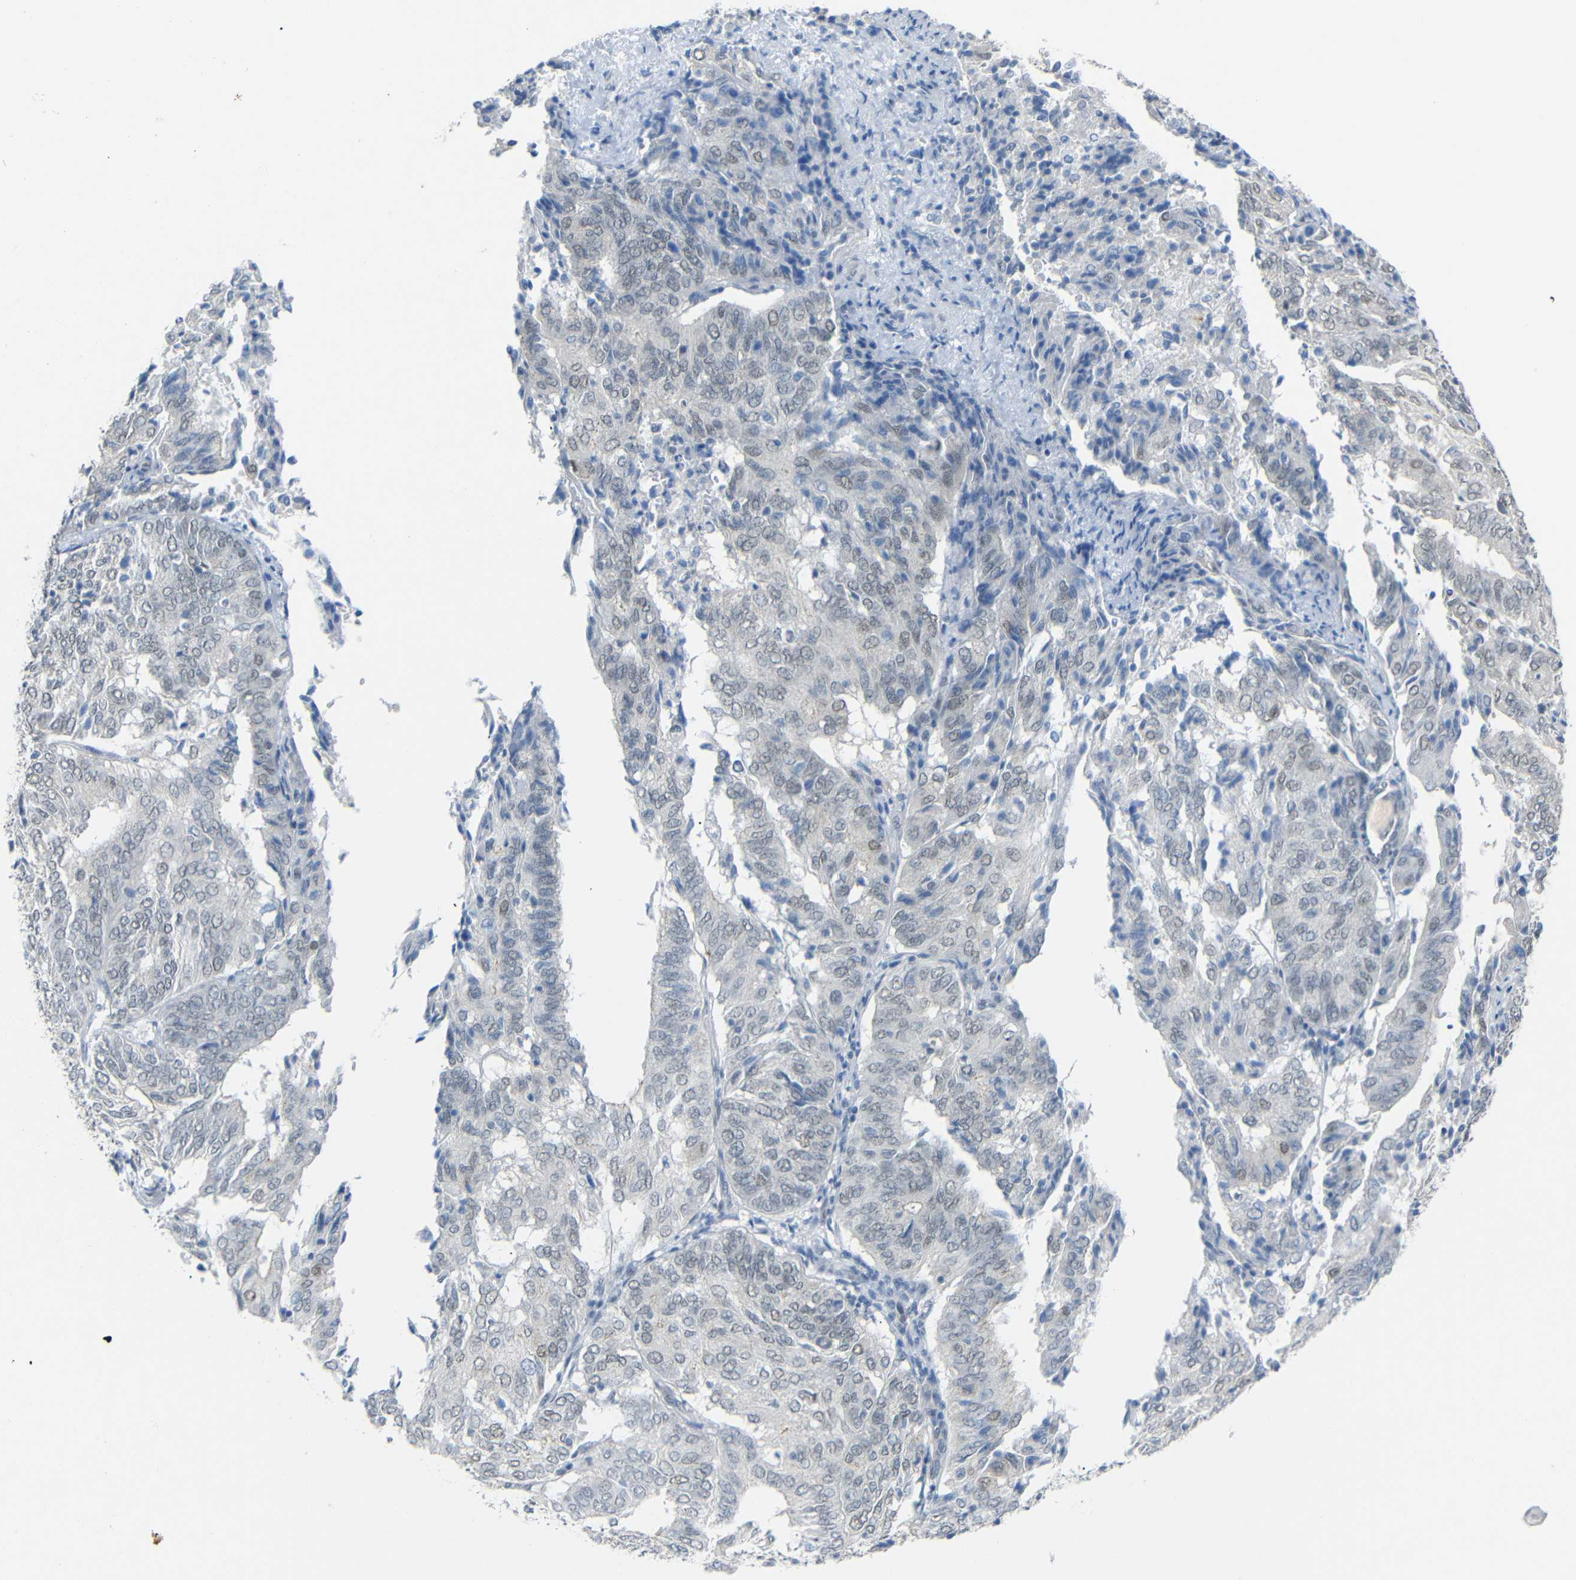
{"staining": {"intensity": "negative", "quantity": "none", "location": "none"}, "tissue": "endometrial cancer", "cell_type": "Tumor cells", "image_type": "cancer", "snomed": [{"axis": "morphology", "description": "Adenocarcinoma, NOS"}, {"axis": "topography", "description": "Uterus"}], "caption": "Immunohistochemical staining of human endometrial adenocarcinoma displays no significant expression in tumor cells.", "gene": "GPR158", "patient": {"sex": "female", "age": 60}}